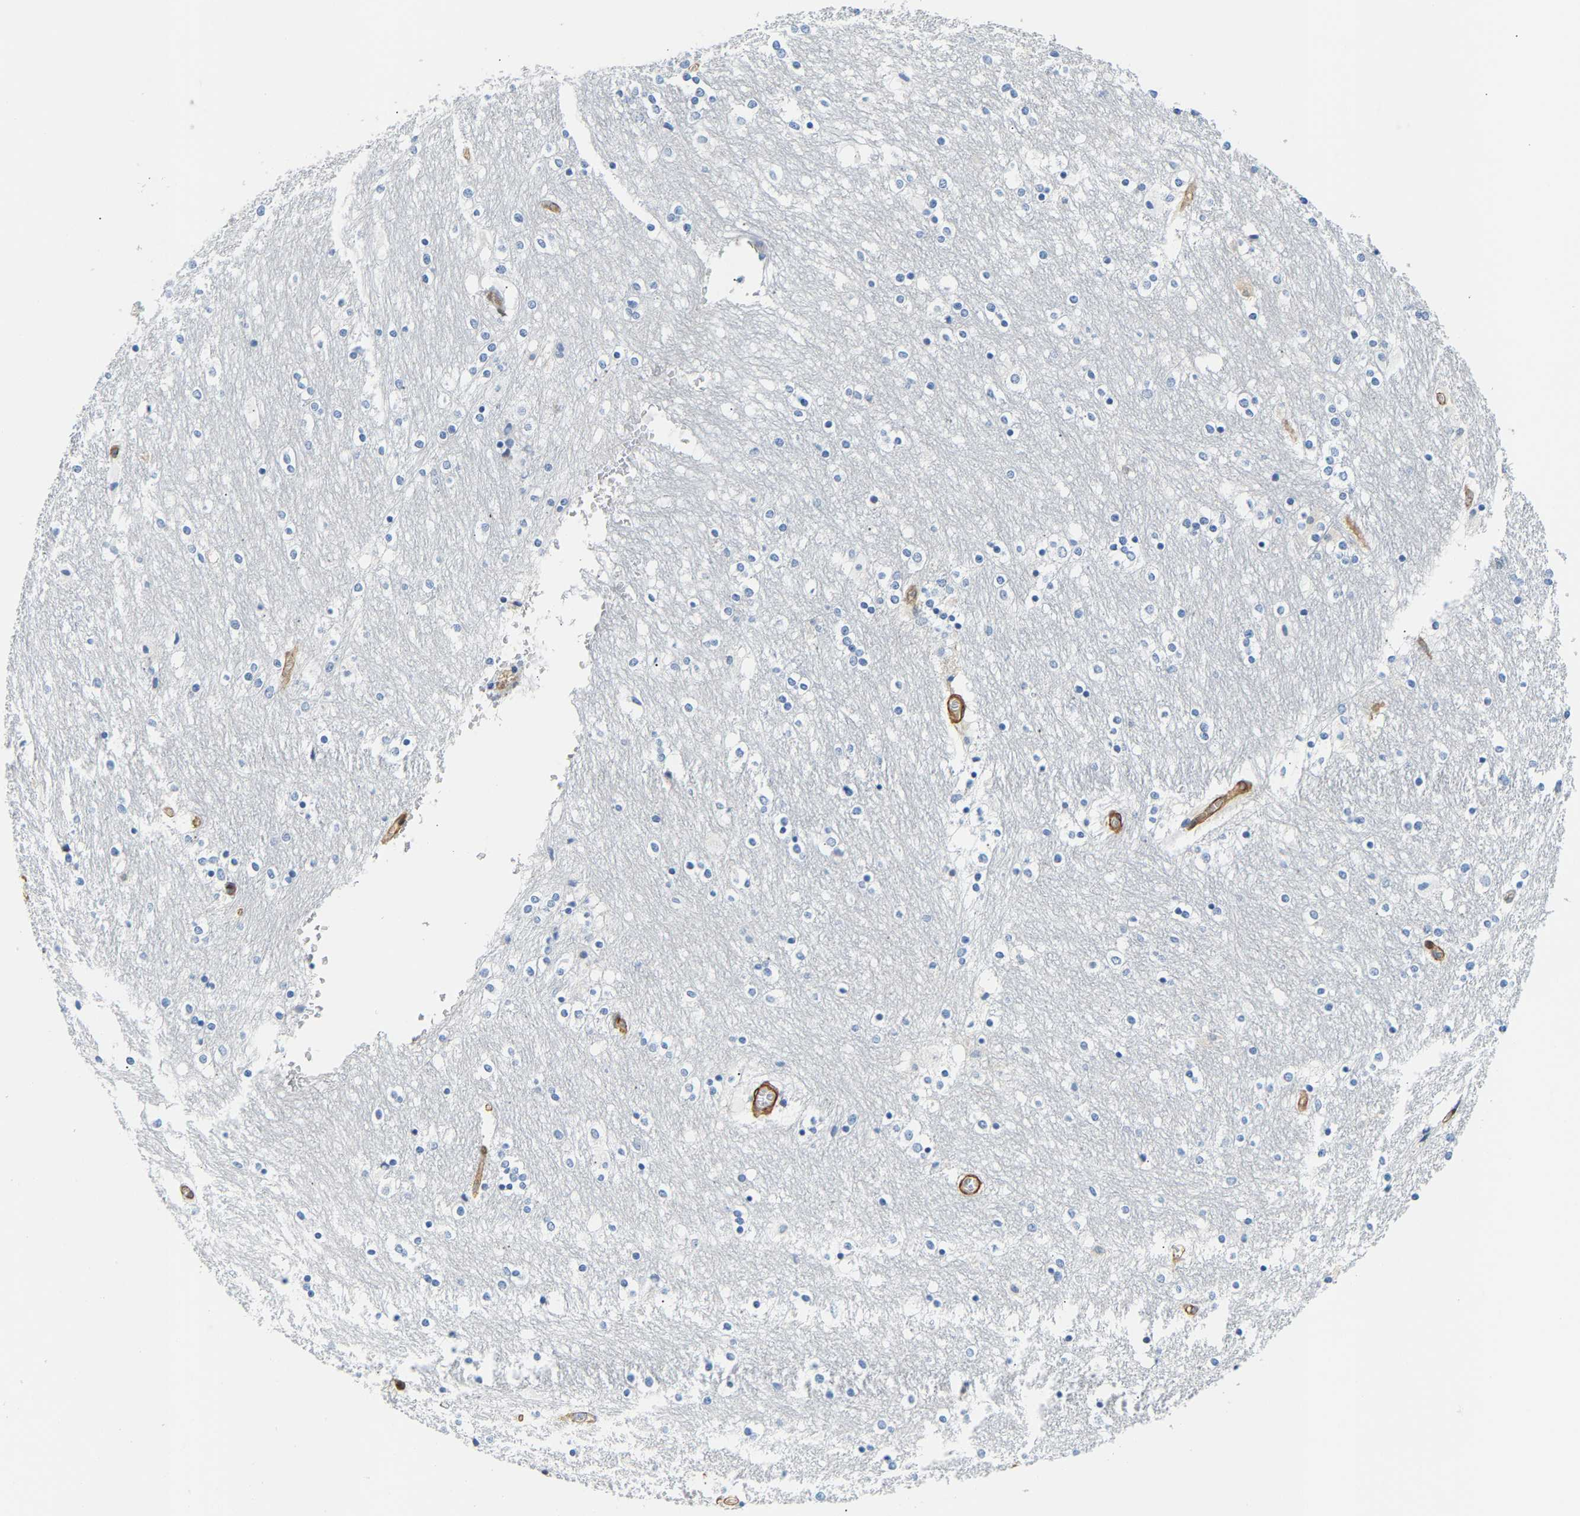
{"staining": {"intensity": "weak", "quantity": "<25%", "location": "cytoplasmic/membranous"}, "tissue": "caudate", "cell_type": "Glial cells", "image_type": "normal", "snomed": [{"axis": "morphology", "description": "Normal tissue, NOS"}, {"axis": "topography", "description": "Lateral ventricle wall"}], "caption": "An IHC photomicrograph of benign caudate is shown. There is no staining in glial cells of caudate. (DAB IHC, high magnification).", "gene": "PAWR", "patient": {"sex": "female", "age": 54}}